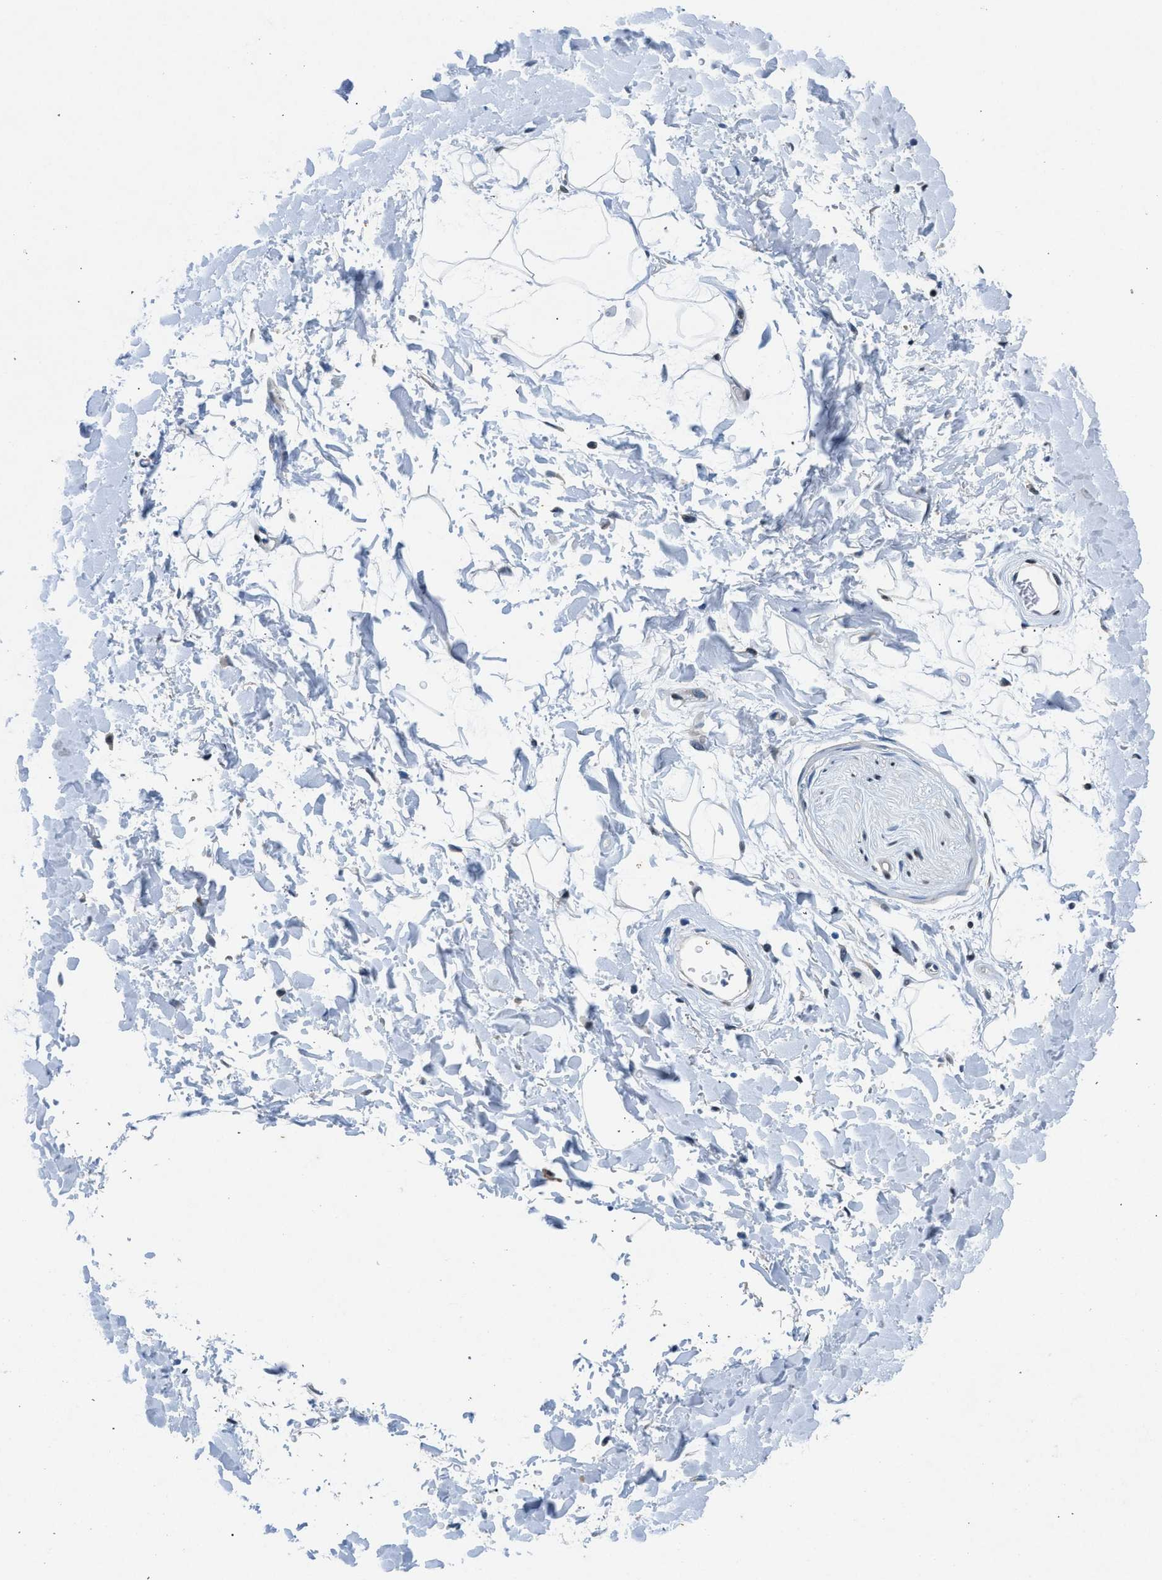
{"staining": {"intensity": "weak", "quantity": "25%-75%", "location": "nuclear"}, "tissue": "adipose tissue", "cell_type": "Adipocytes", "image_type": "normal", "snomed": [{"axis": "morphology", "description": "Normal tissue, NOS"}, {"axis": "topography", "description": "Soft tissue"}], "caption": "Immunohistochemistry of normal adipose tissue exhibits low levels of weak nuclear positivity in approximately 25%-75% of adipocytes.", "gene": "COPS2", "patient": {"sex": "male", "age": 72}}